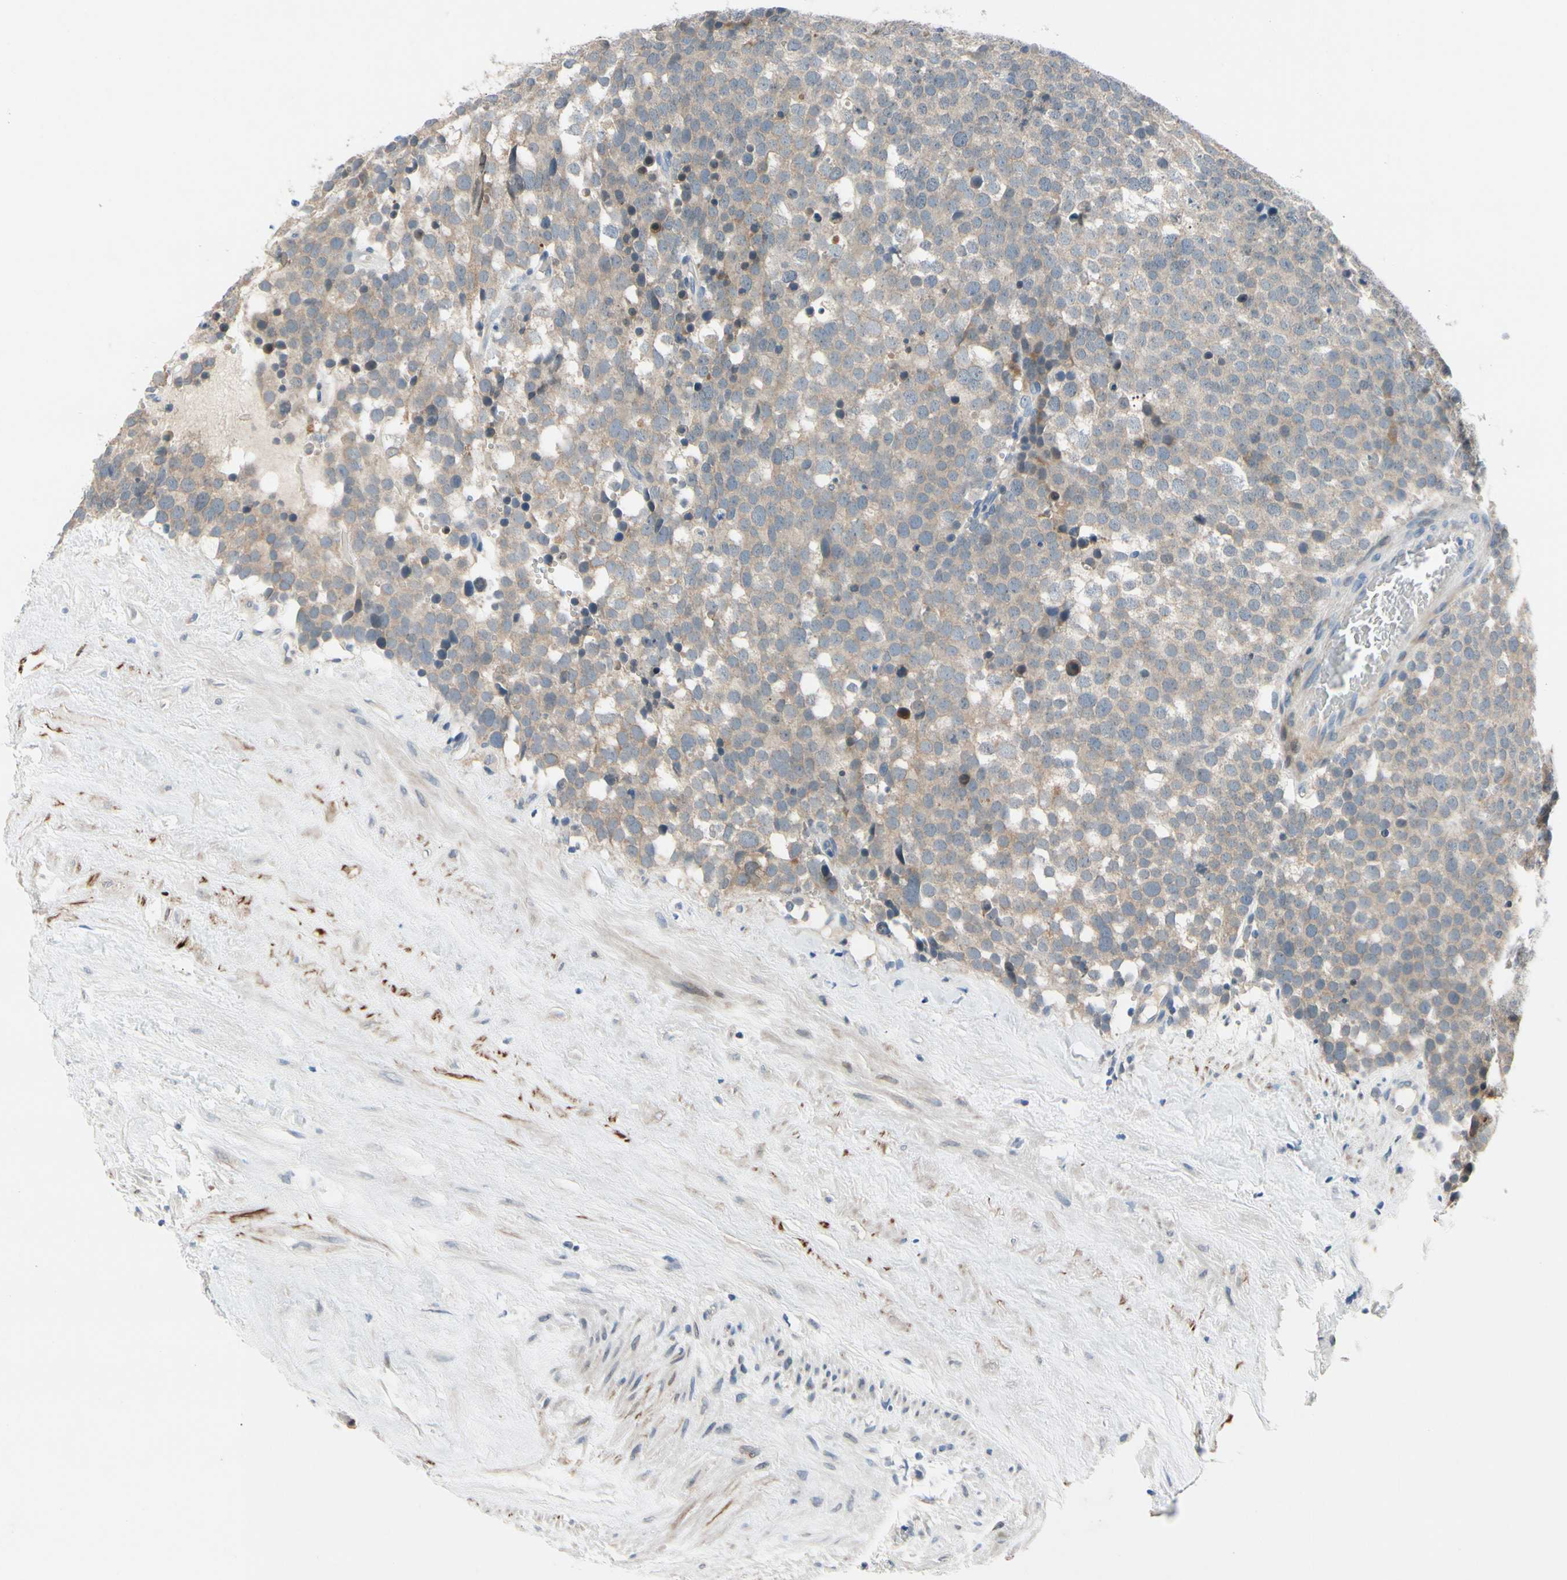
{"staining": {"intensity": "weak", "quantity": ">75%", "location": "cytoplasmic/membranous"}, "tissue": "testis cancer", "cell_type": "Tumor cells", "image_type": "cancer", "snomed": [{"axis": "morphology", "description": "Seminoma, NOS"}, {"axis": "topography", "description": "Testis"}], "caption": "Protein staining of testis seminoma tissue displays weak cytoplasmic/membranous positivity in about >75% of tumor cells.", "gene": "SLC27A6", "patient": {"sex": "male", "age": 71}}